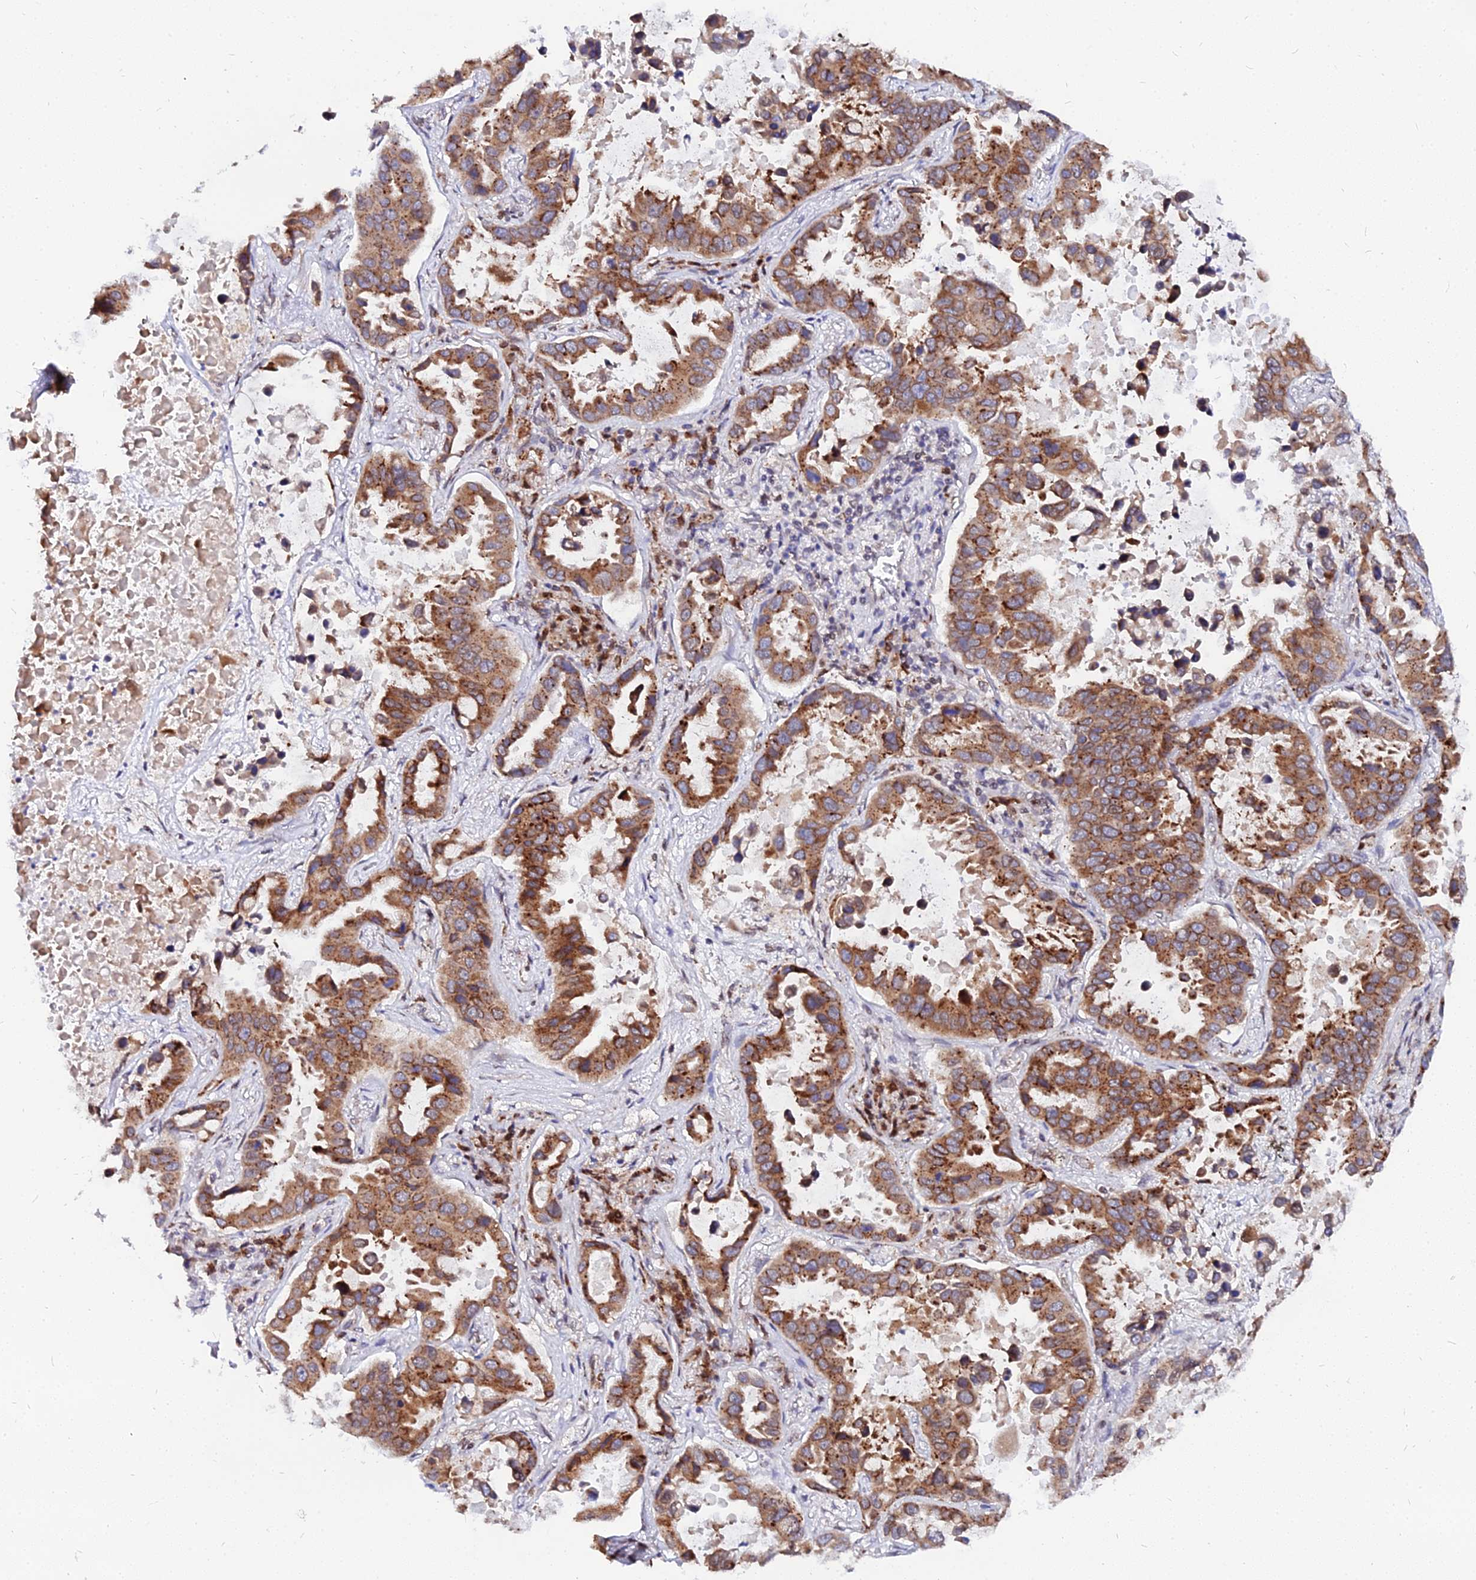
{"staining": {"intensity": "moderate", "quantity": ">75%", "location": "cytoplasmic/membranous"}, "tissue": "lung cancer", "cell_type": "Tumor cells", "image_type": "cancer", "snomed": [{"axis": "morphology", "description": "Adenocarcinoma, NOS"}, {"axis": "topography", "description": "Lung"}], "caption": "There is medium levels of moderate cytoplasmic/membranous expression in tumor cells of lung adenocarcinoma, as demonstrated by immunohistochemical staining (brown color).", "gene": "RNF121", "patient": {"sex": "male", "age": 64}}